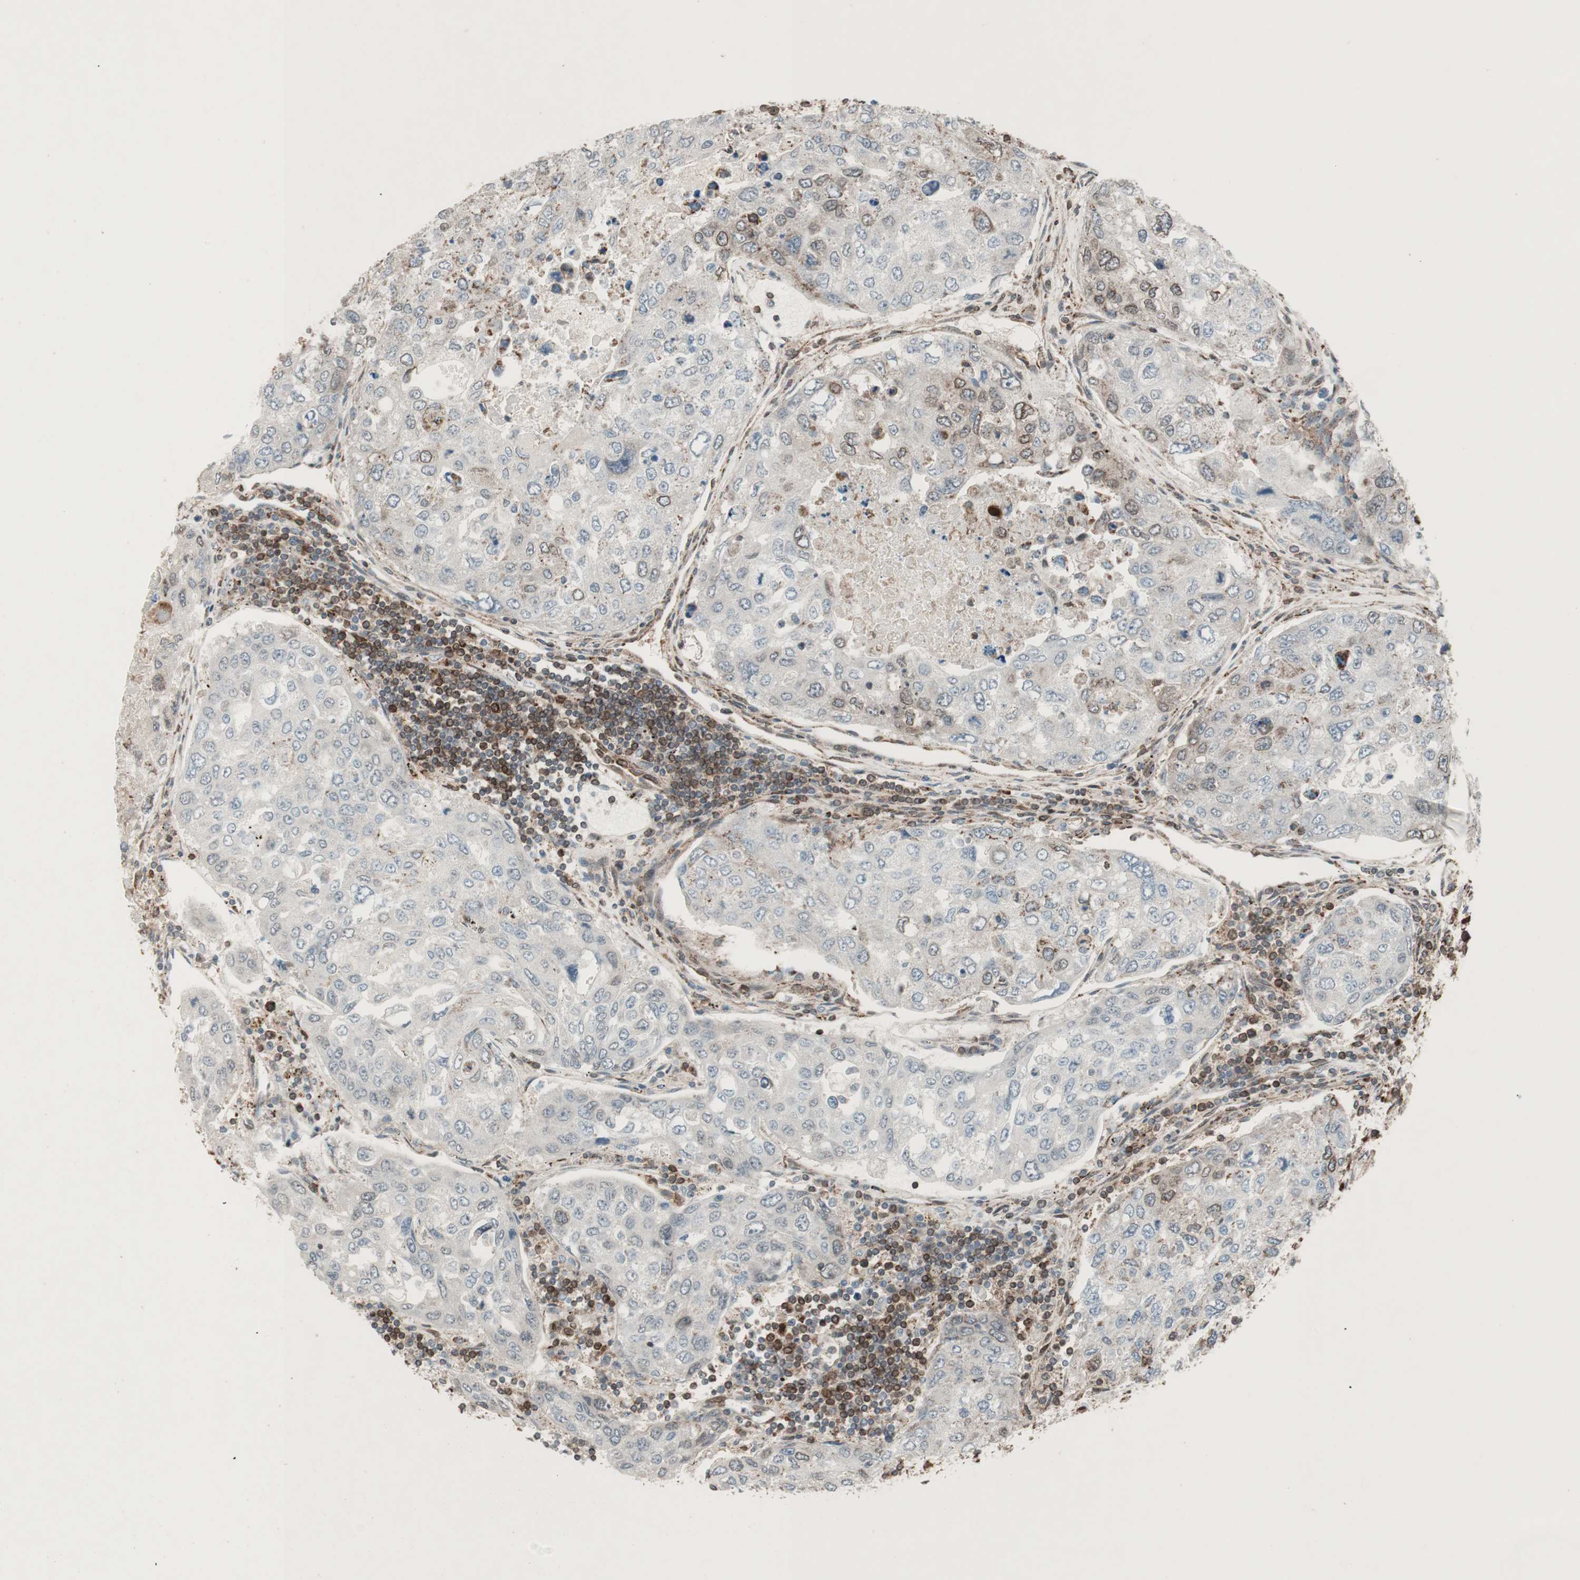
{"staining": {"intensity": "moderate", "quantity": "<25%", "location": "cytoplasmic/membranous,nuclear"}, "tissue": "urothelial cancer", "cell_type": "Tumor cells", "image_type": "cancer", "snomed": [{"axis": "morphology", "description": "Urothelial carcinoma, High grade"}, {"axis": "topography", "description": "Lymph node"}, {"axis": "topography", "description": "Urinary bladder"}], "caption": "Immunohistochemical staining of human urothelial cancer exhibits low levels of moderate cytoplasmic/membranous and nuclear staining in about <25% of tumor cells.", "gene": "NUP62", "patient": {"sex": "male", "age": 51}}